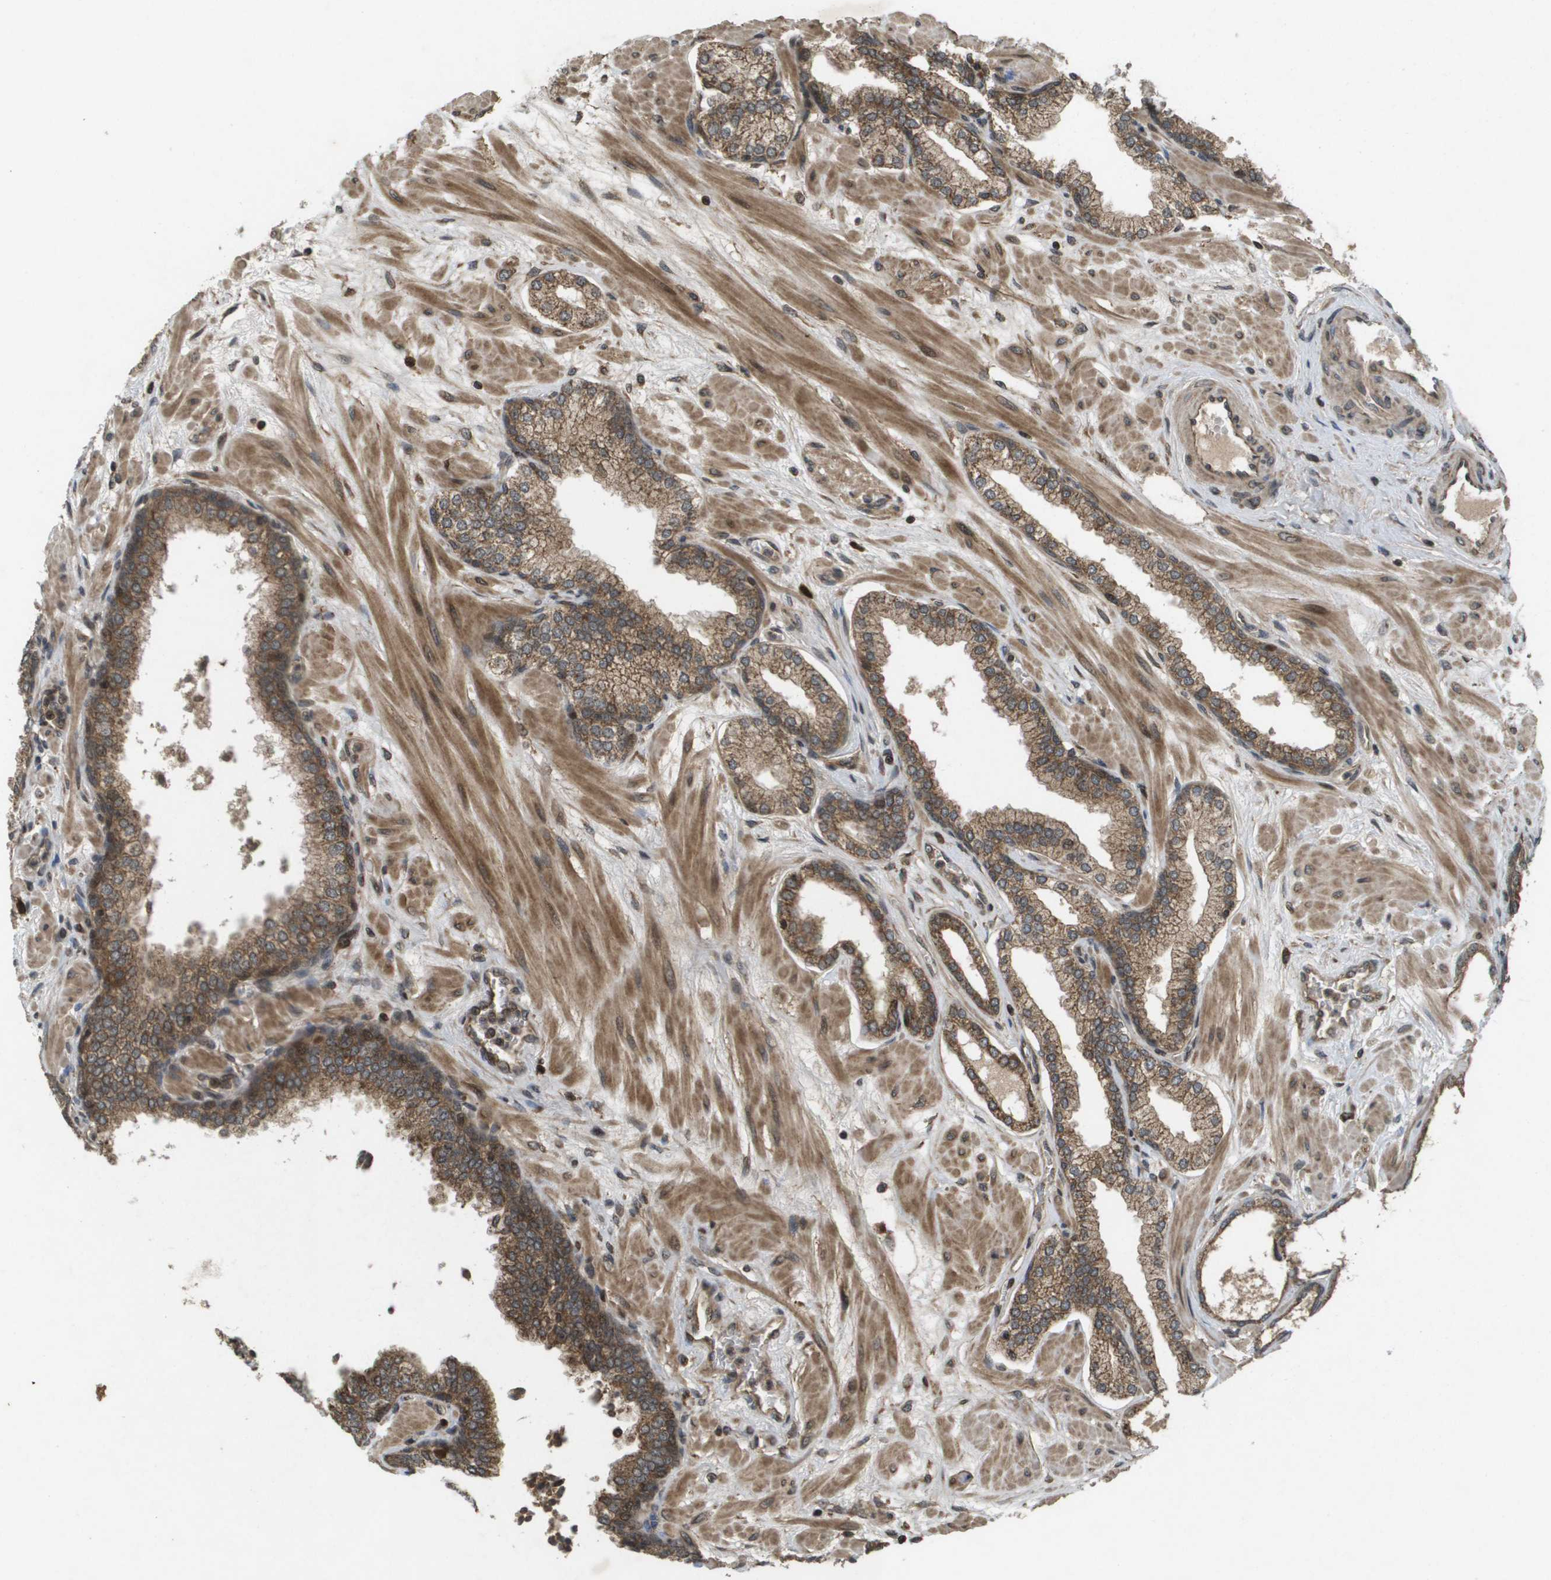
{"staining": {"intensity": "moderate", "quantity": ">75%", "location": "cytoplasmic/membranous"}, "tissue": "prostate", "cell_type": "Glandular cells", "image_type": "normal", "snomed": [{"axis": "morphology", "description": "Normal tissue, NOS"}, {"axis": "morphology", "description": "Urothelial carcinoma, Low grade"}, {"axis": "topography", "description": "Urinary bladder"}, {"axis": "topography", "description": "Prostate"}], "caption": "The micrograph exhibits a brown stain indicating the presence of a protein in the cytoplasmic/membranous of glandular cells in prostate. (brown staining indicates protein expression, while blue staining denotes nuclei).", "gene": "KIF11", "patient": {"sex": "male", "age": 60}}